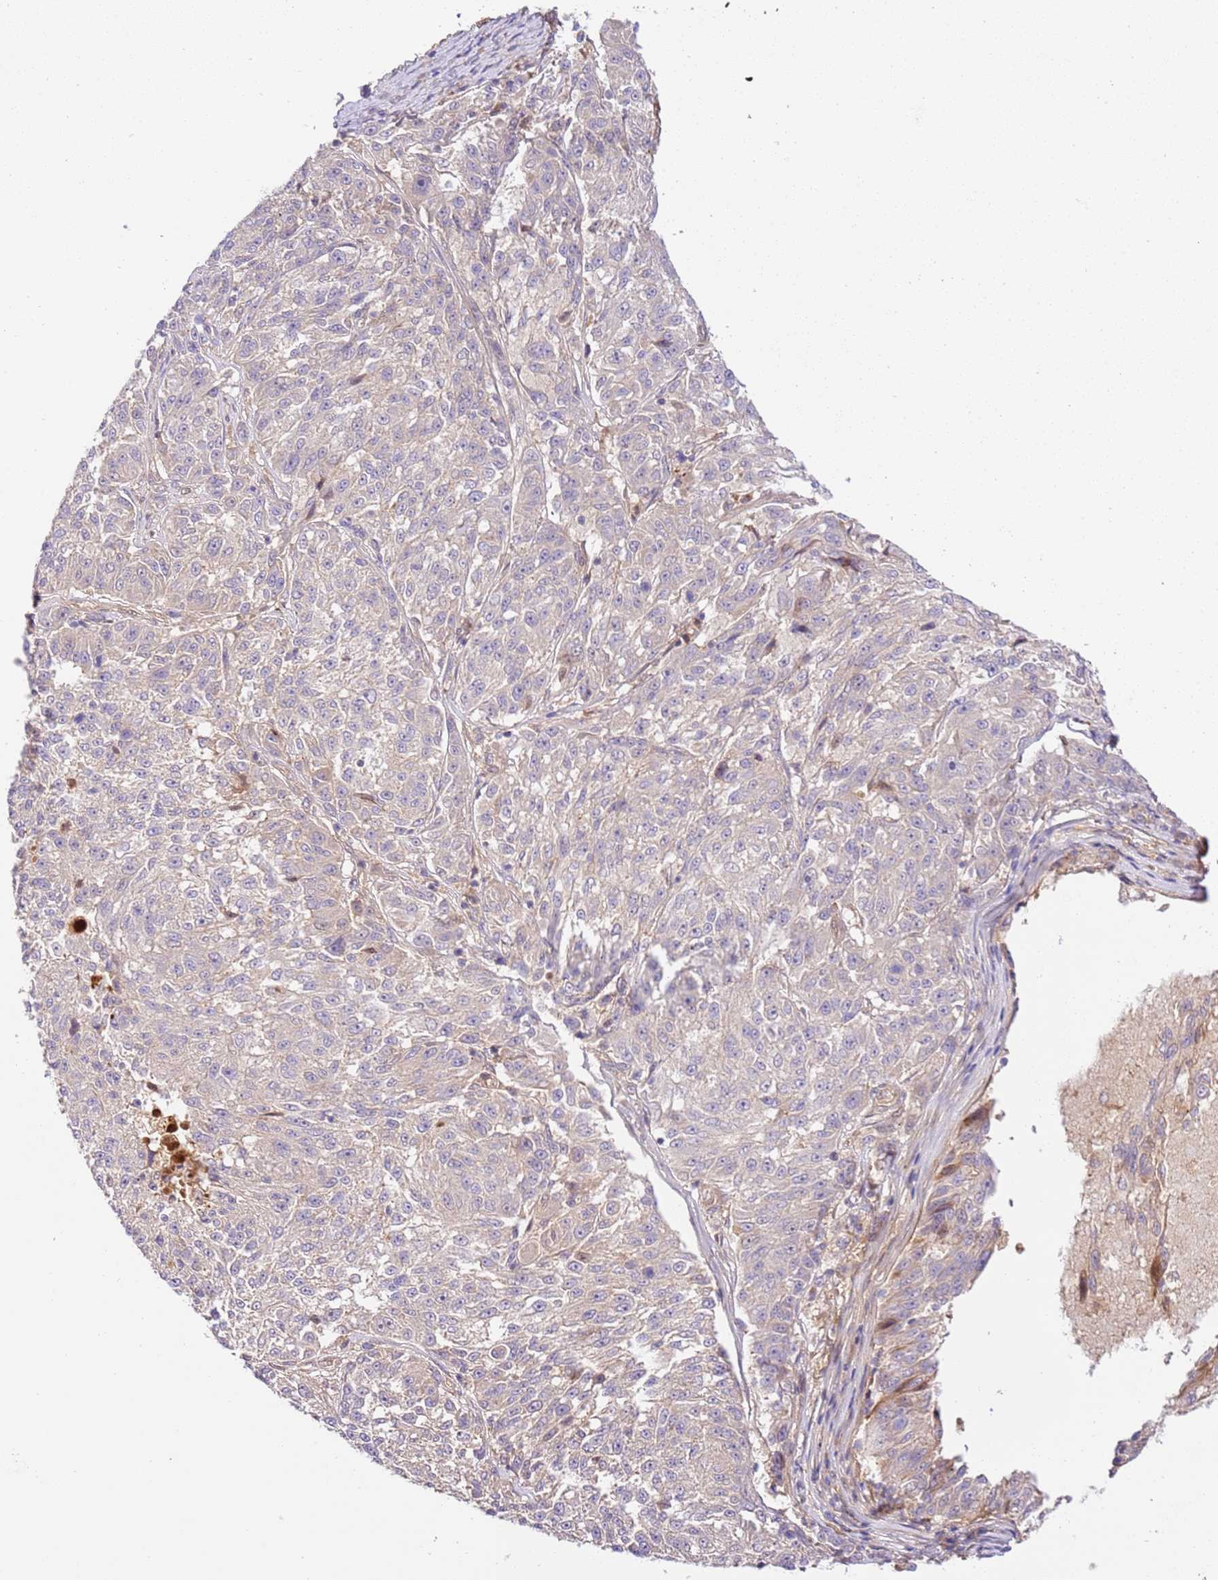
{"staining": {"intensity": "weak", "quantity": "25%-75%", "location": "cytoplasmic/membranous"}, "tissue": "melanoma", "cell_type": "Tumor cells", "image_type": "cancer", "snomed": [{"axis": "morphology", "description": "Malignant melanoma, NOS"}, {"axis": "topography", "description": "Skin"}], "caption": "Immunohistochemistry (IHC) staining of melanoma, which demonstrates low levels of weak cytoplasmic/membranous positivity in about 25%-75% of tumor cells indicating weak cytoplasmic/membranous protein expression. The staining was performed using DAB (3,3'-diaminobenzidine) (brown) for protein detection and nuclei were counterstained in hematoxylin (blue).", "gene": "C8G", "patient": {"sex": "male", "age": 53}}